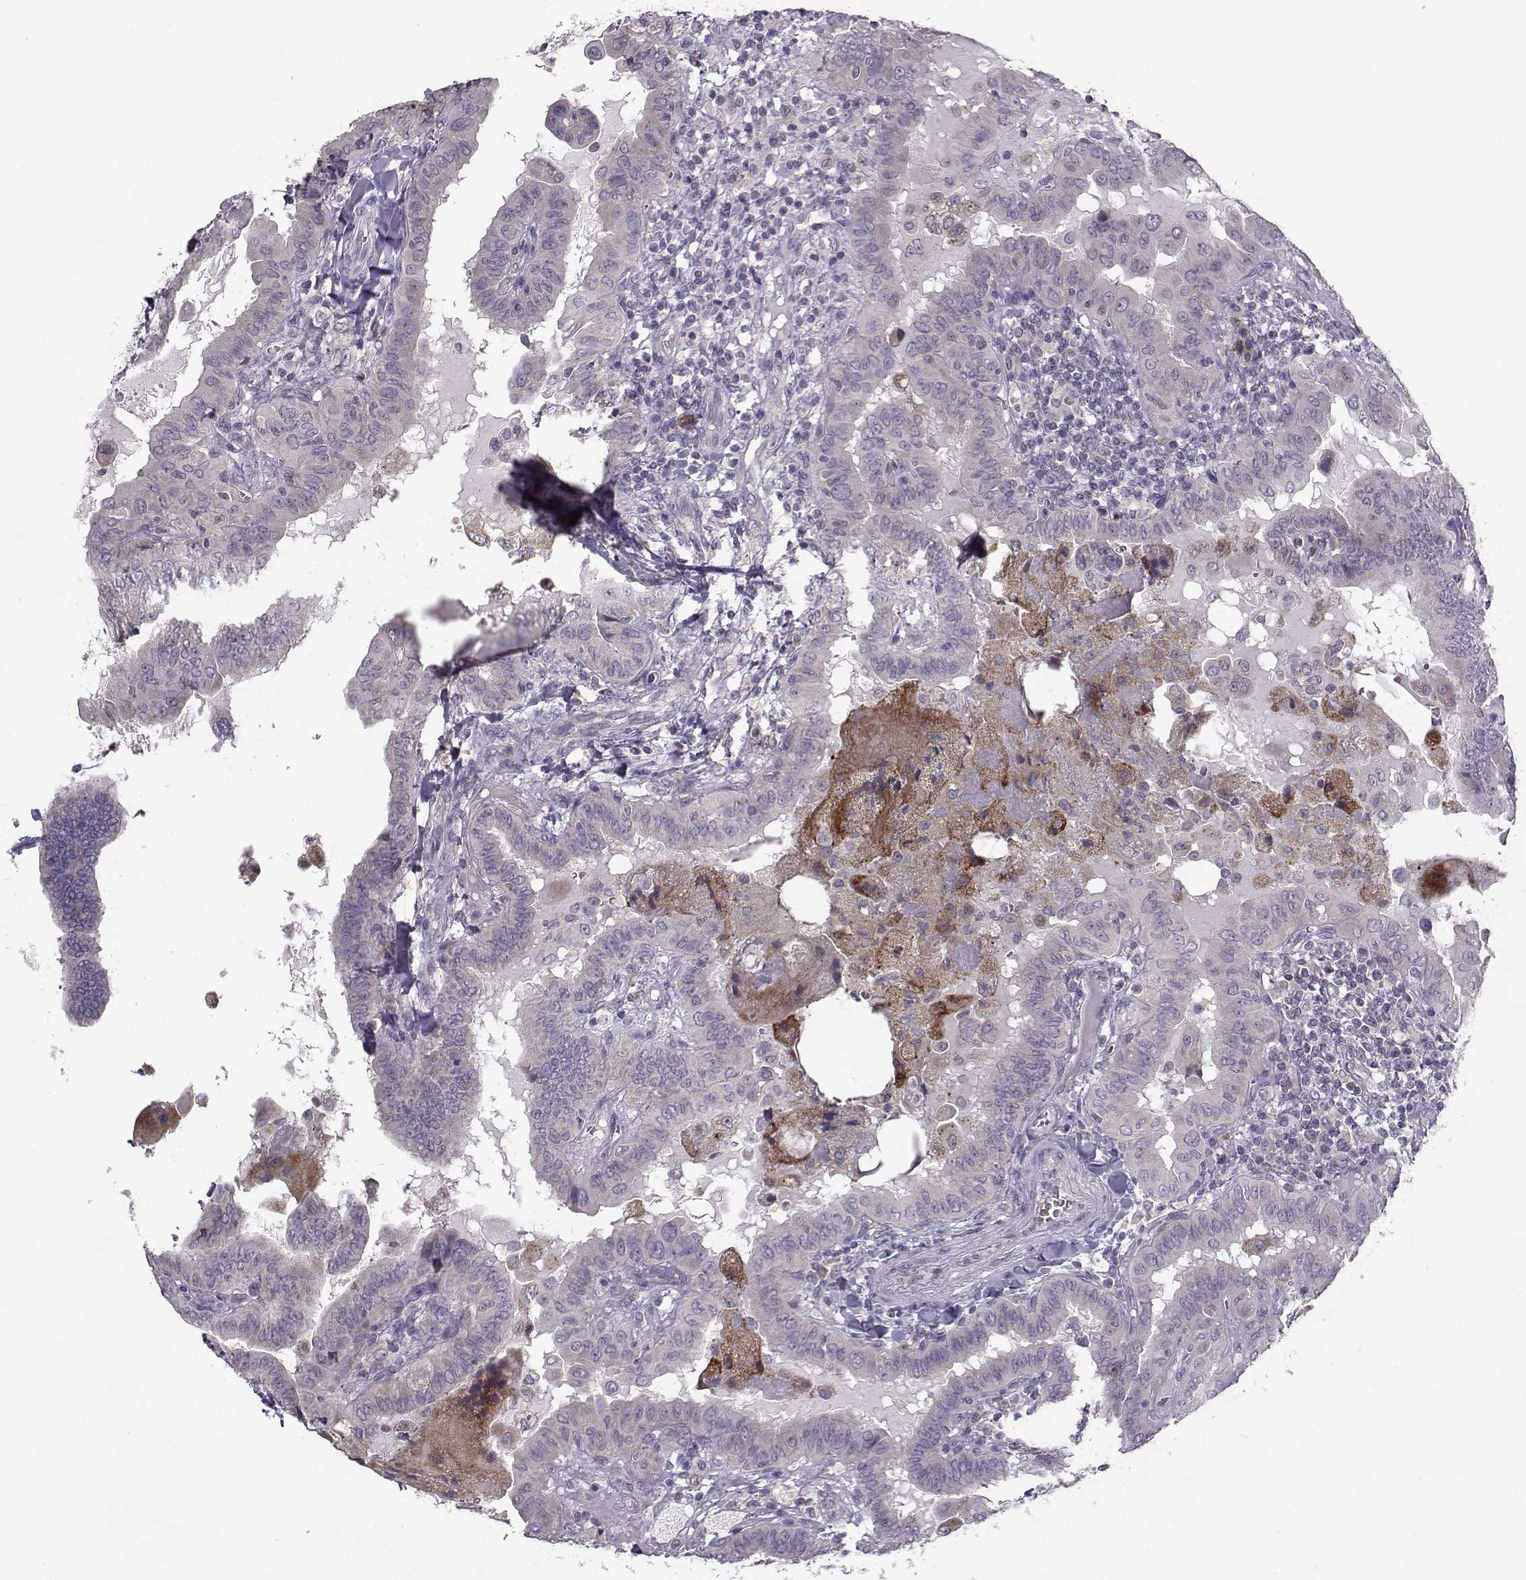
{"staining": {"intensity": "negative", "quantity": "none", "location": "none"}, "tissue": "thyroid cancer", "cell_type": "Tumor cells", "image_type": "cancer", "snomed": [{"axis": "morphology", "description": "Papillary adenocarcinoma, NOS"}, {"axis": "topography", "description": "Thyroid gland"}], "caption": "Immunohistochemistry (IHC) micrograph of neoplastic tissue: papillary adenocarcinoma (thyroid) stained with DAB shows no significant protein expression in tumor cells.", "gene": "FCAMR", "patient": {"sex": "female", "age": 37}}